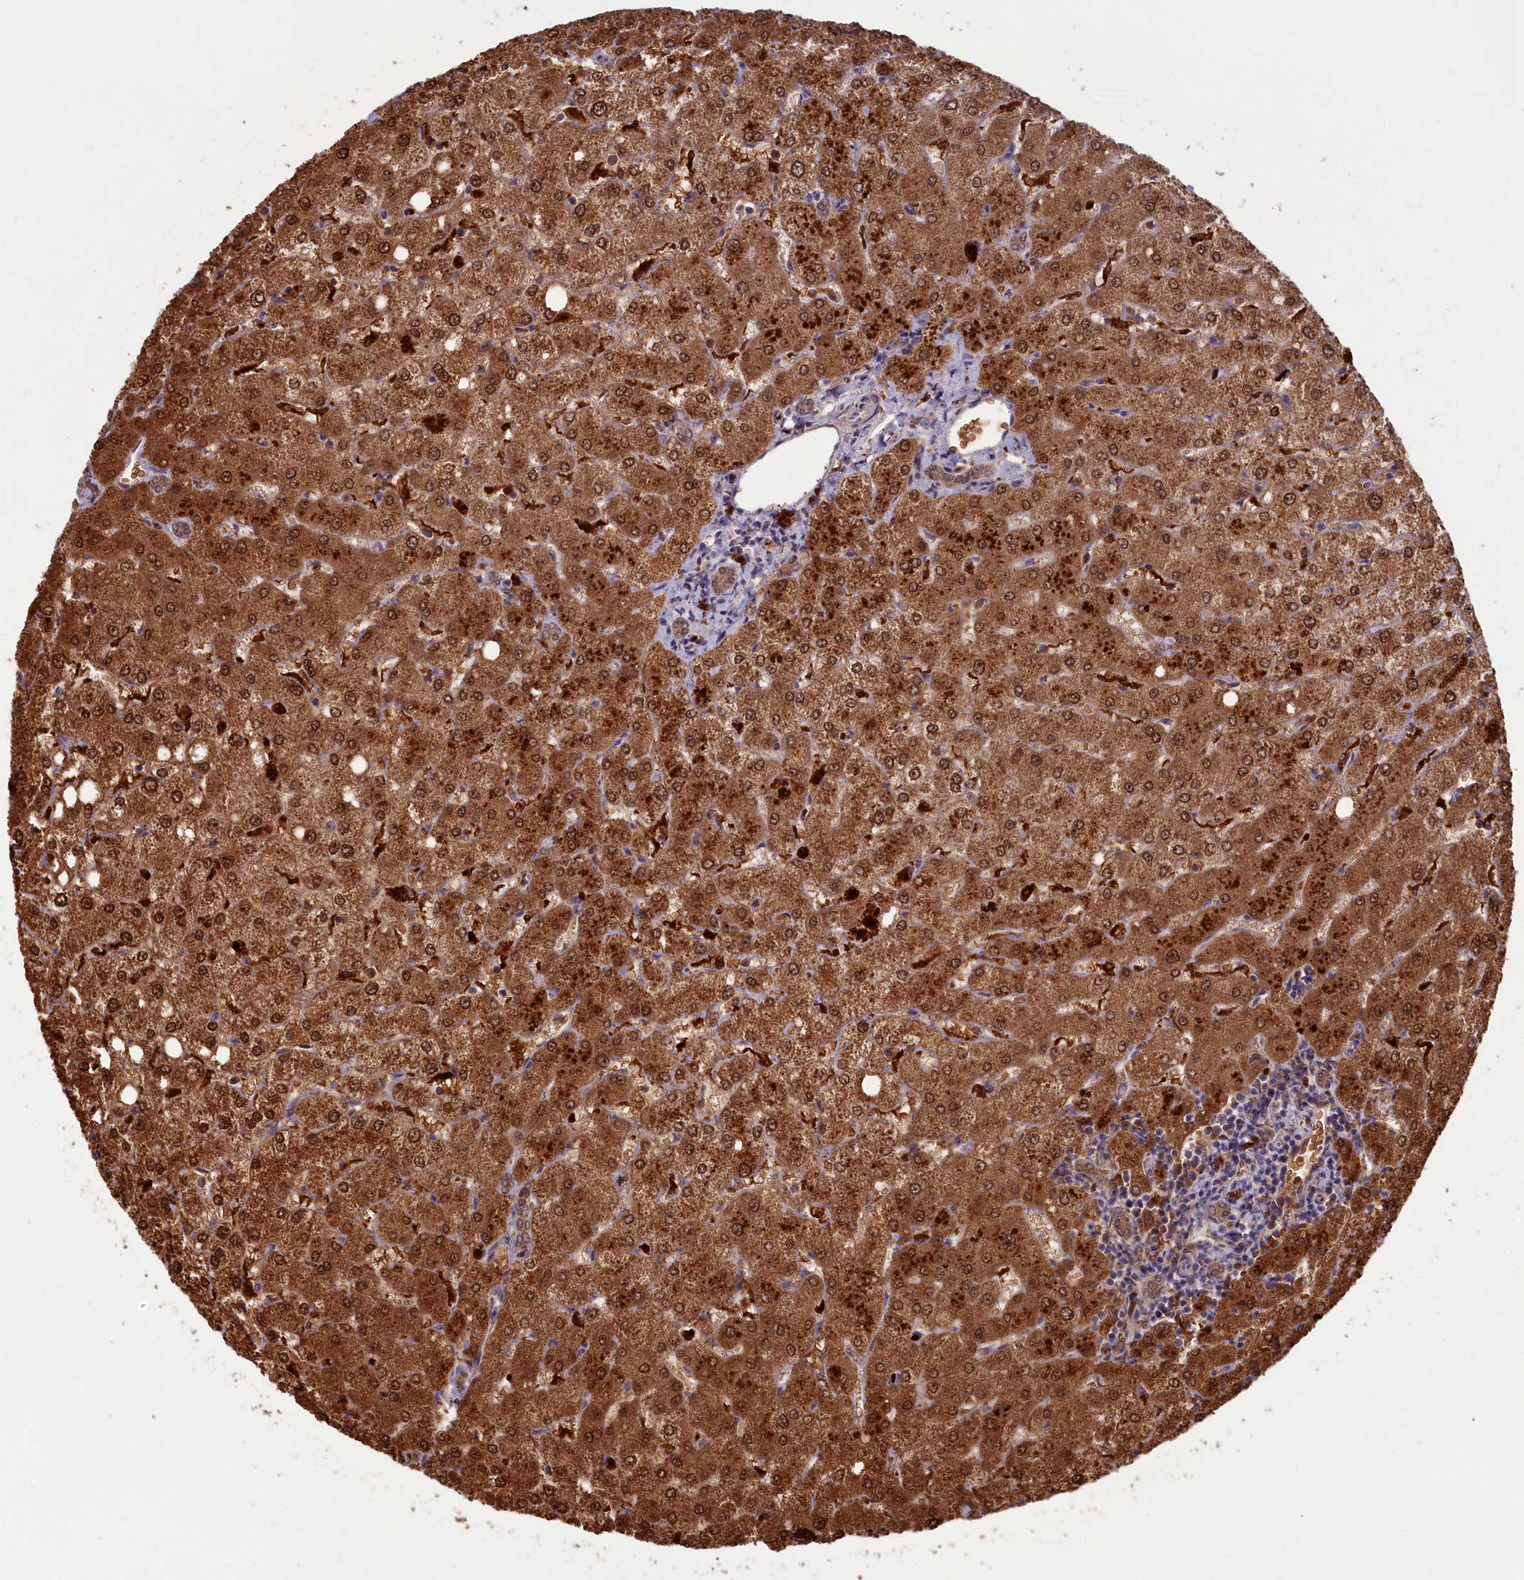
{"staining": {"intensity": "moderate", "quantity": ">75%", "location": "cytoplasmic/membranous"}, "tissue": "liver", "cell_type": "Cholangiocytes", "image_type": "normal", "snomed": [{"axis": "morphology", "description": "Normal tissue, NOS"}, {"axis": "topography", "description": "Liver"}], "caption": "Cholangiocytes display medium levels of moderate cytoplasmic/membranous expression in about >75% of cells in benign liver.", "gene": "BLVRB", "patient": {"sex": "female", "age": 54}}